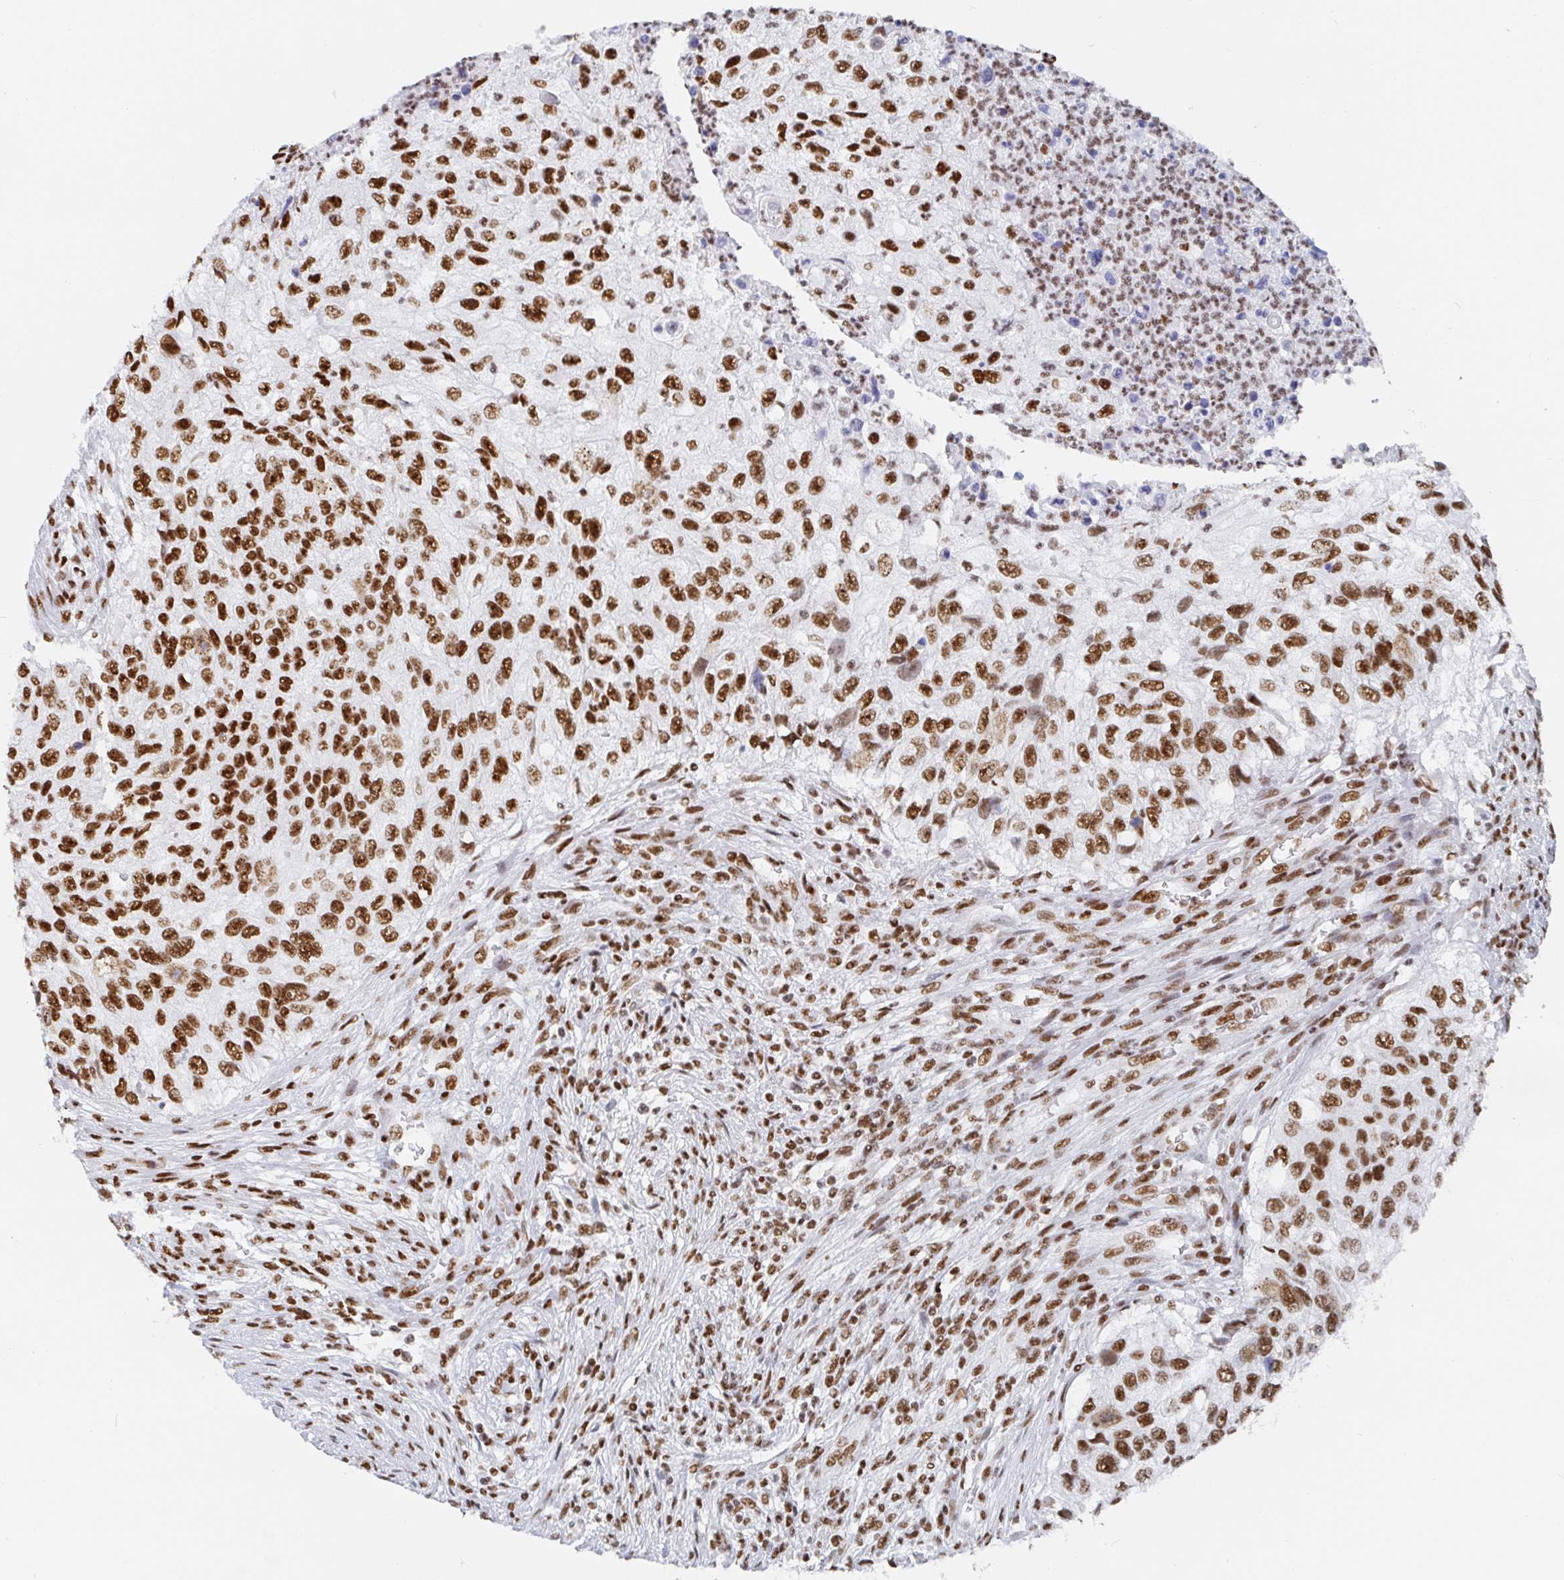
{"staining": {"intensity": "strong", "quantity": ">75%", "location": "nuclear"}, "tissue": "urothelial cancer", "cell_type": "Tumor cells", "image_type": "cancer", "snomed": [{"axis": "morphology", "description": "Urothelial carcinoma, High grade"}, {"axis": "topography", "description": "Urinary bladder"}], "caption": "A histopathology image showing strong nuclear expression in about >75% of tumor cells in urothelial carcinoma (high-grade), as visualized by brown immunohistochemical staining.", "gene": "EWSR1", "patient": {"sex": "female", "age": 60}}